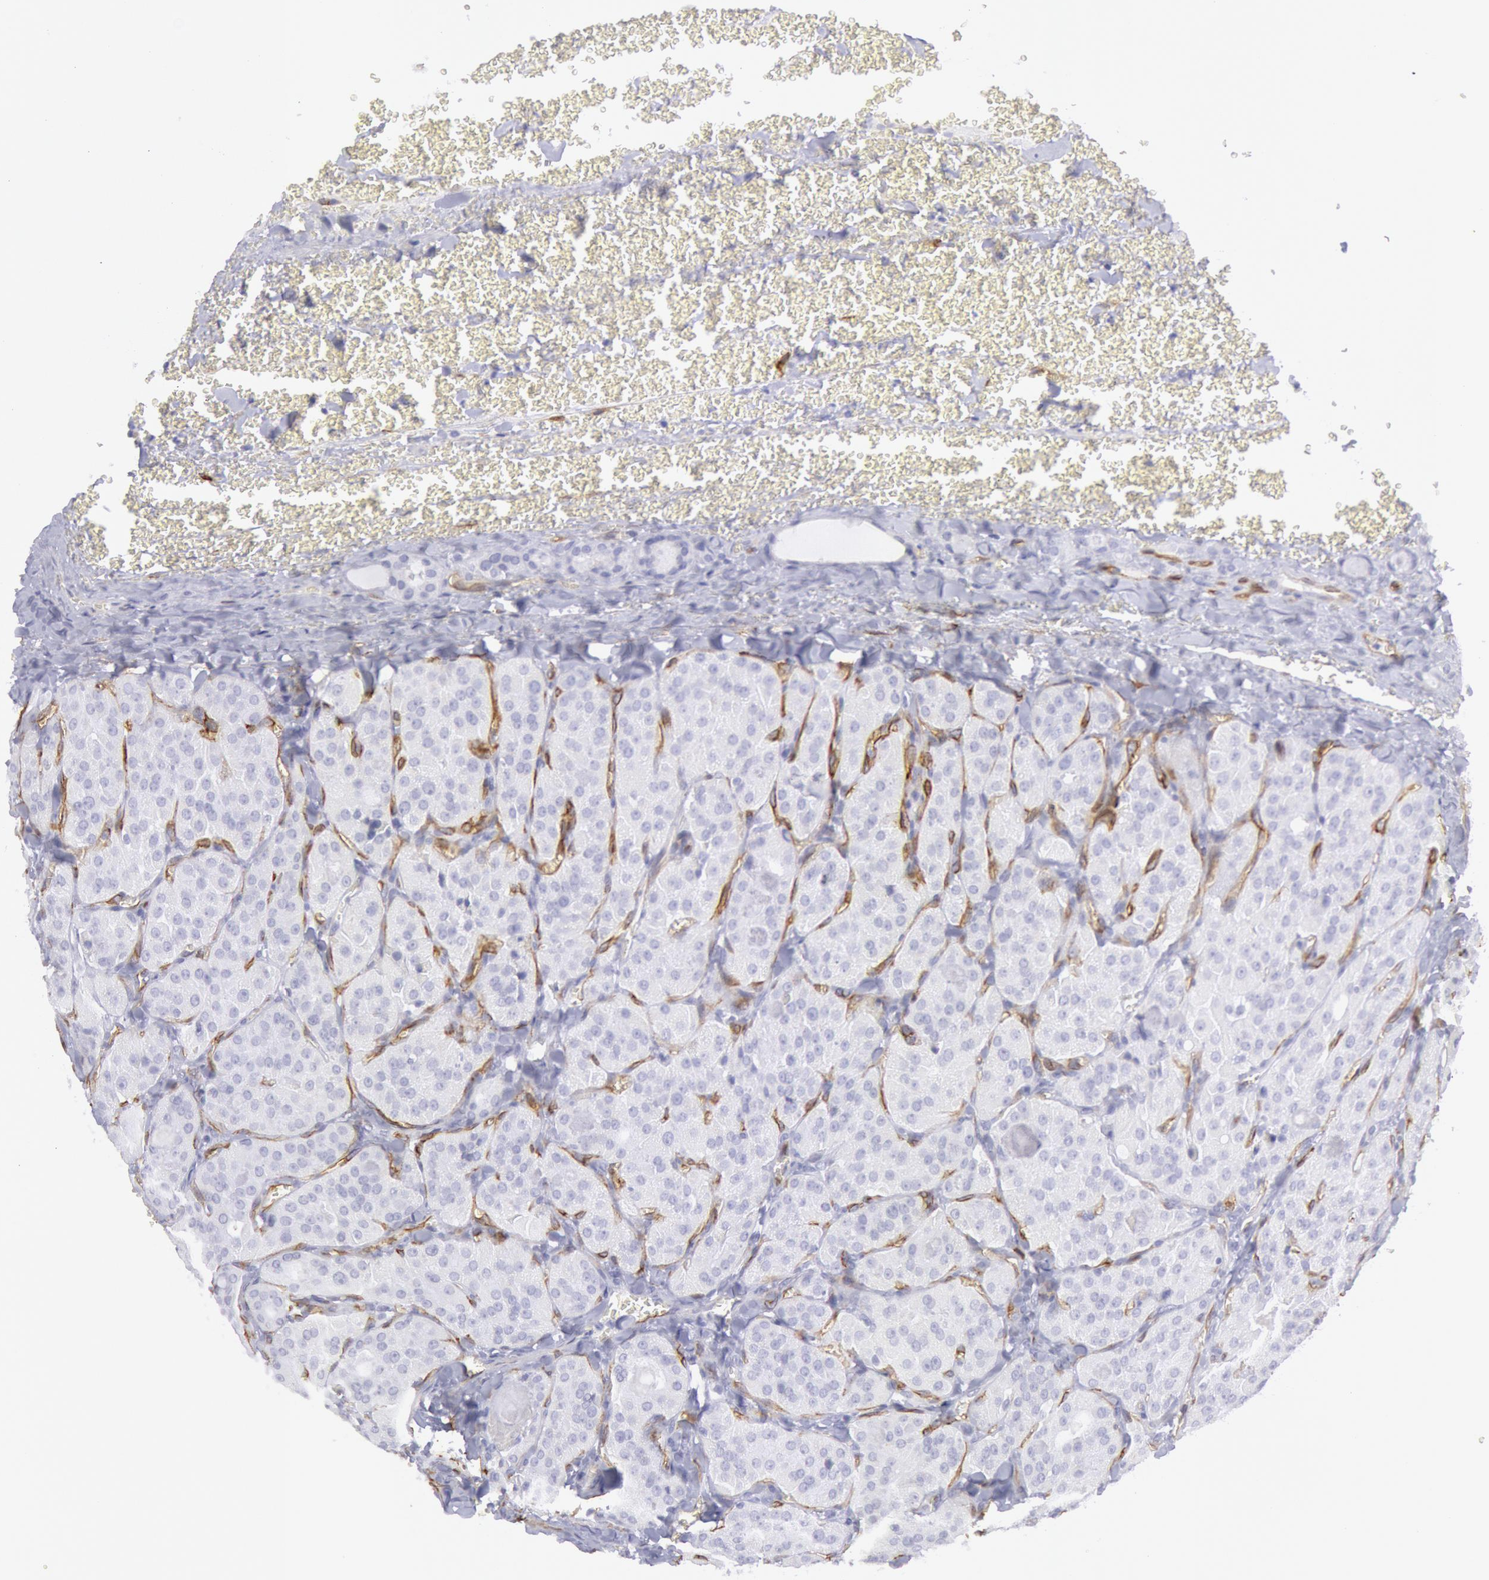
{"staining": {"intensity": "negative", "quantity": "none", "location": "none"}, "tissue": "thyroid cancer", "cell_type": "Tumor cells", "image_type": "cancer", "snomed": [{"axis": "morphology", "description": "Carcinoma, NOS"}, {"axis": "topography", "description": "Thyroid gland"}], "caption": "Carcinoma (thyroid) stained for a protein using immunohistochemistry (IHC) exhibits no positivity tumor cells.", "gene": "CDH13", "patient": {"sex": "male", "age": 76}}